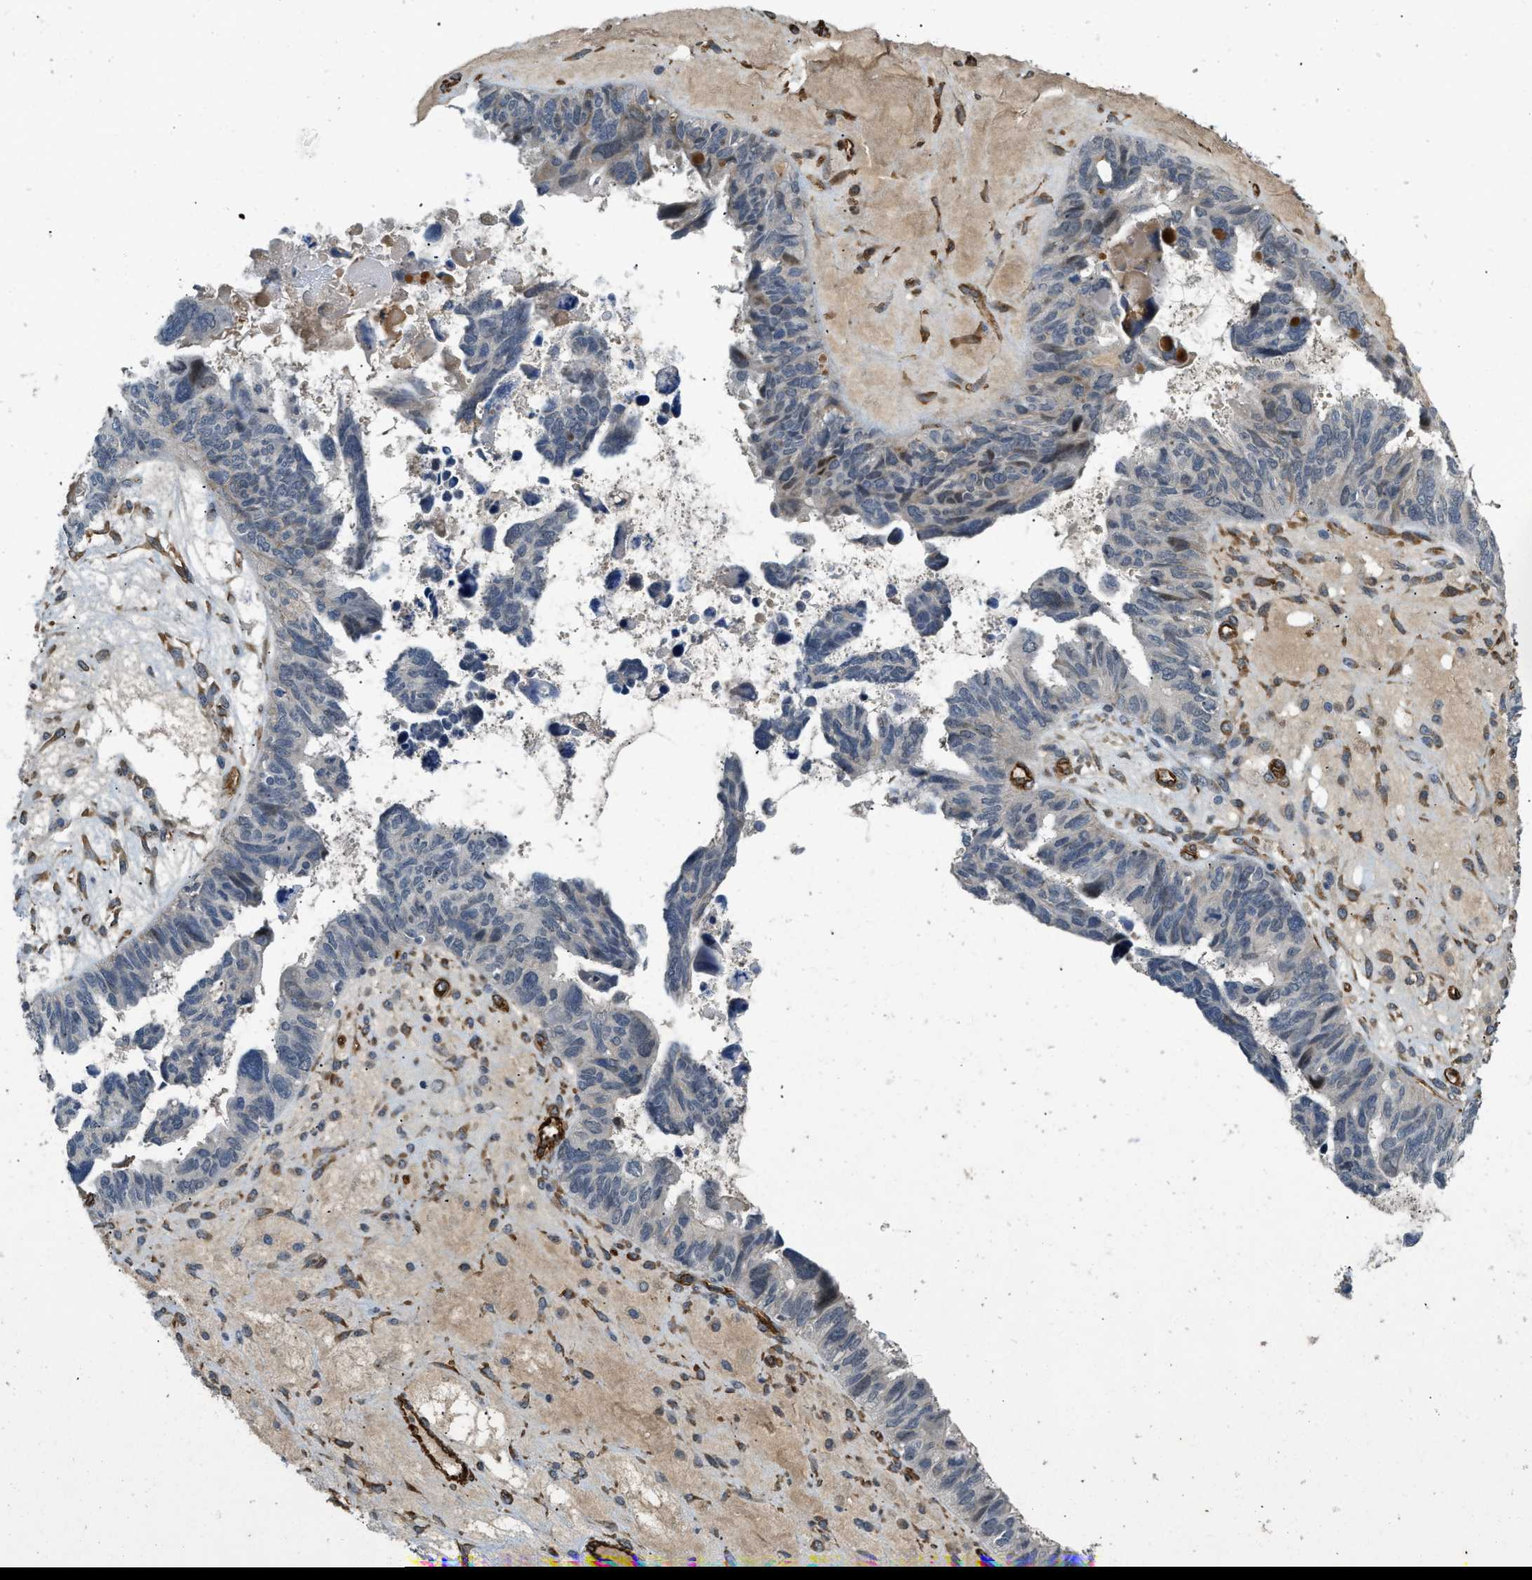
{"staining": {"intensity": "negative", "quantity": "none", "location": "none"}, "tissue": "ovarian cancer", "cell_type": "Tumor cells", "image_type": "cancer", "snomed": [{"axis": "morphology", "description": "Cystadenocarcinoma, serous, NOS"}, {"axis": "topography", "description": "Ovary"}], "caption": "Immunohistochemistry (IHC) of human ovarian cancer (serous cystadenocarcinoma) exhibits no positivity in tumor cells.", "gene": "NMB", "patient": {"sex": "female", "age": 79}}